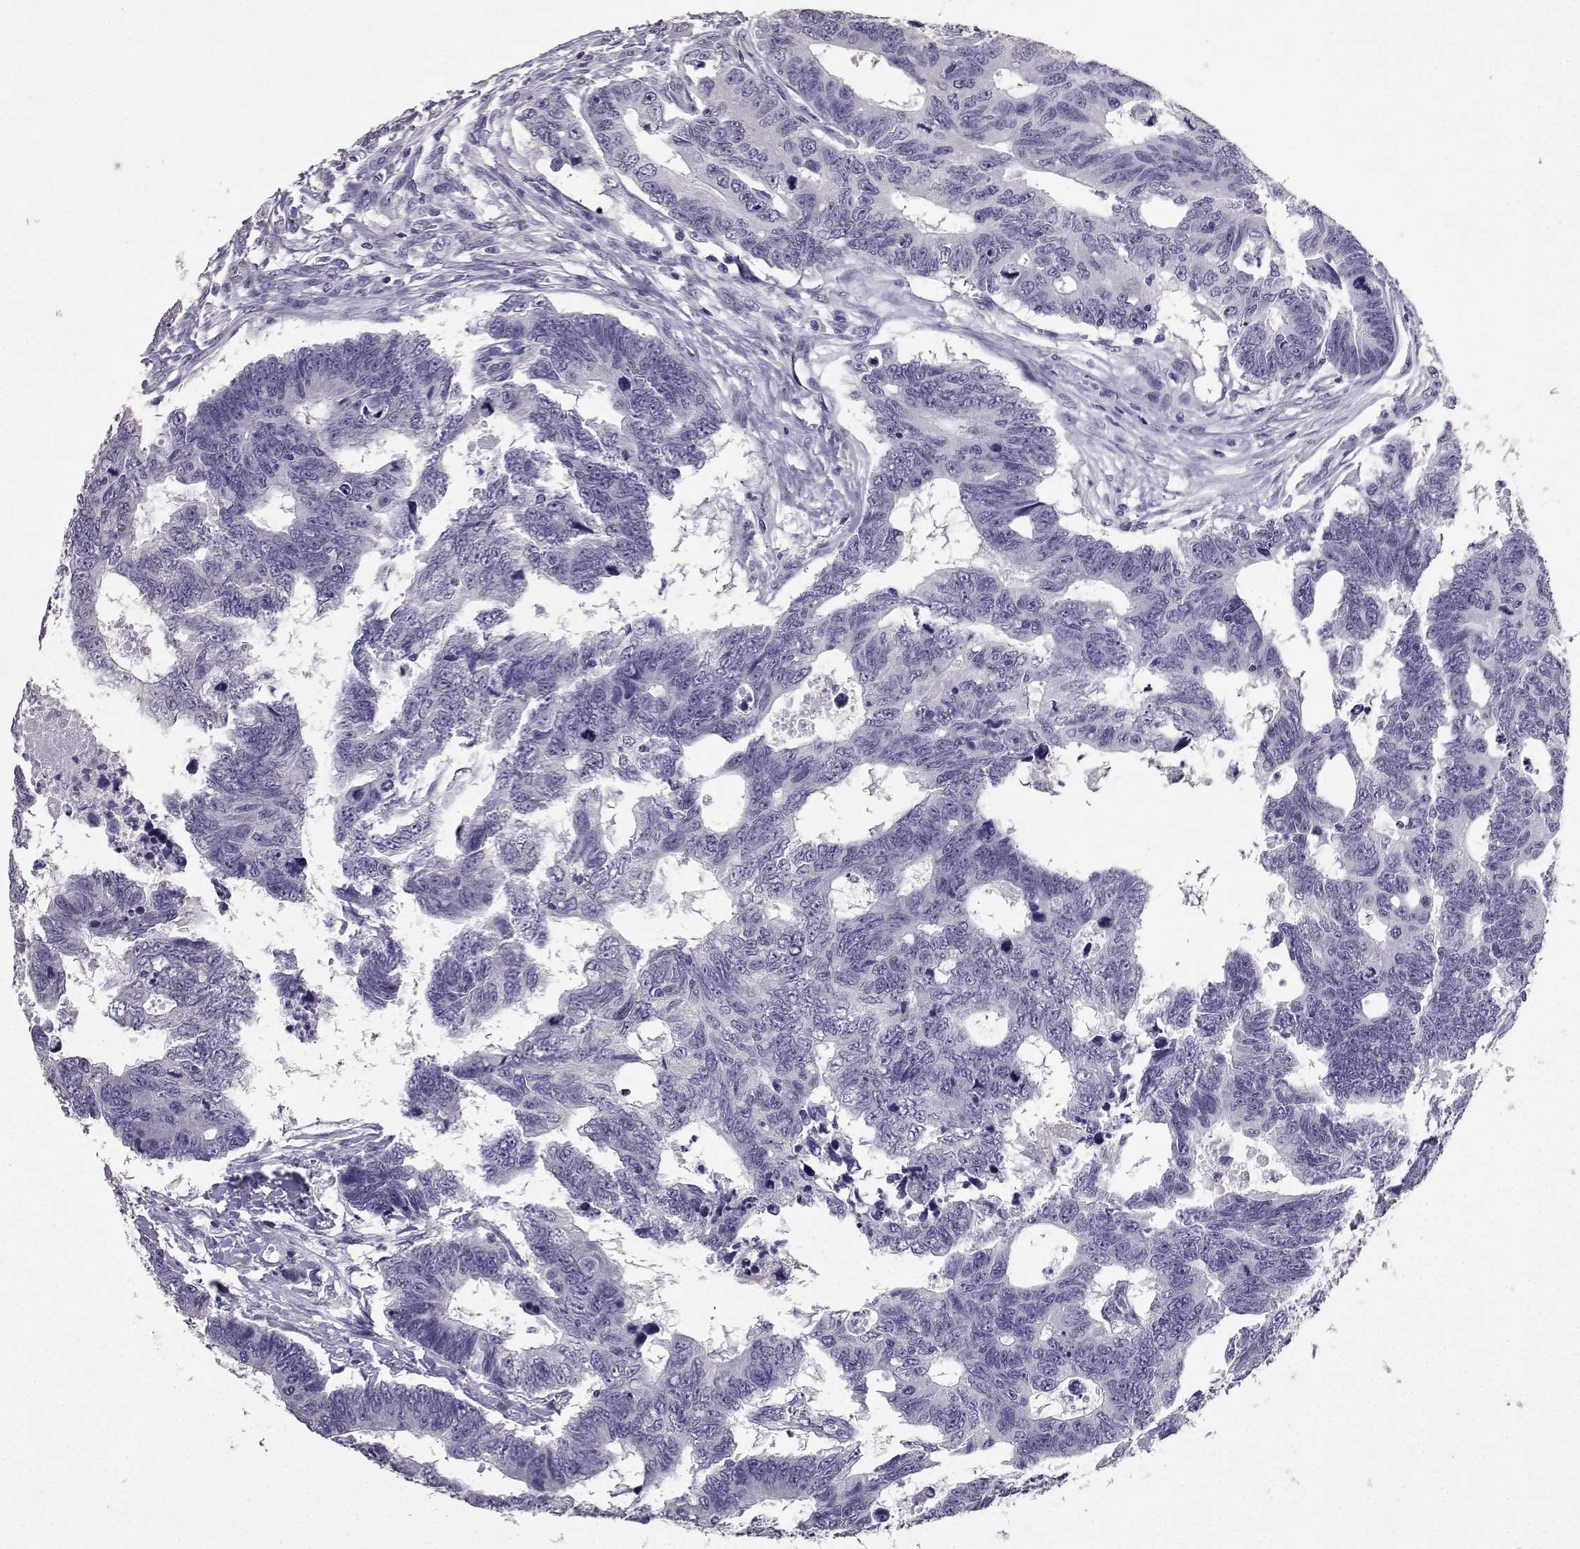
{"staining": {"intensity": "negative", "quantity": "none", "location": "none"}, "tissue": "colorectal cancer", "cell_type": "Tumor cells", "image_type": "cancer", "snomed": [{"axis": "morphology", "description": "Adenocarcinoma, NOS"}, {"axis": "topography", "description": "Colon"}], "caption": "This is a image of immunohistochemistry staining of adenocarcinoma (colorectal), which shows no expression in tumor cells. The staining is performed using DAB brown chromogen with nuclei counter-stained in using hematoxylin.", "gene": "SPAG11B", "patient": {"sex": "female", "age": 77}}